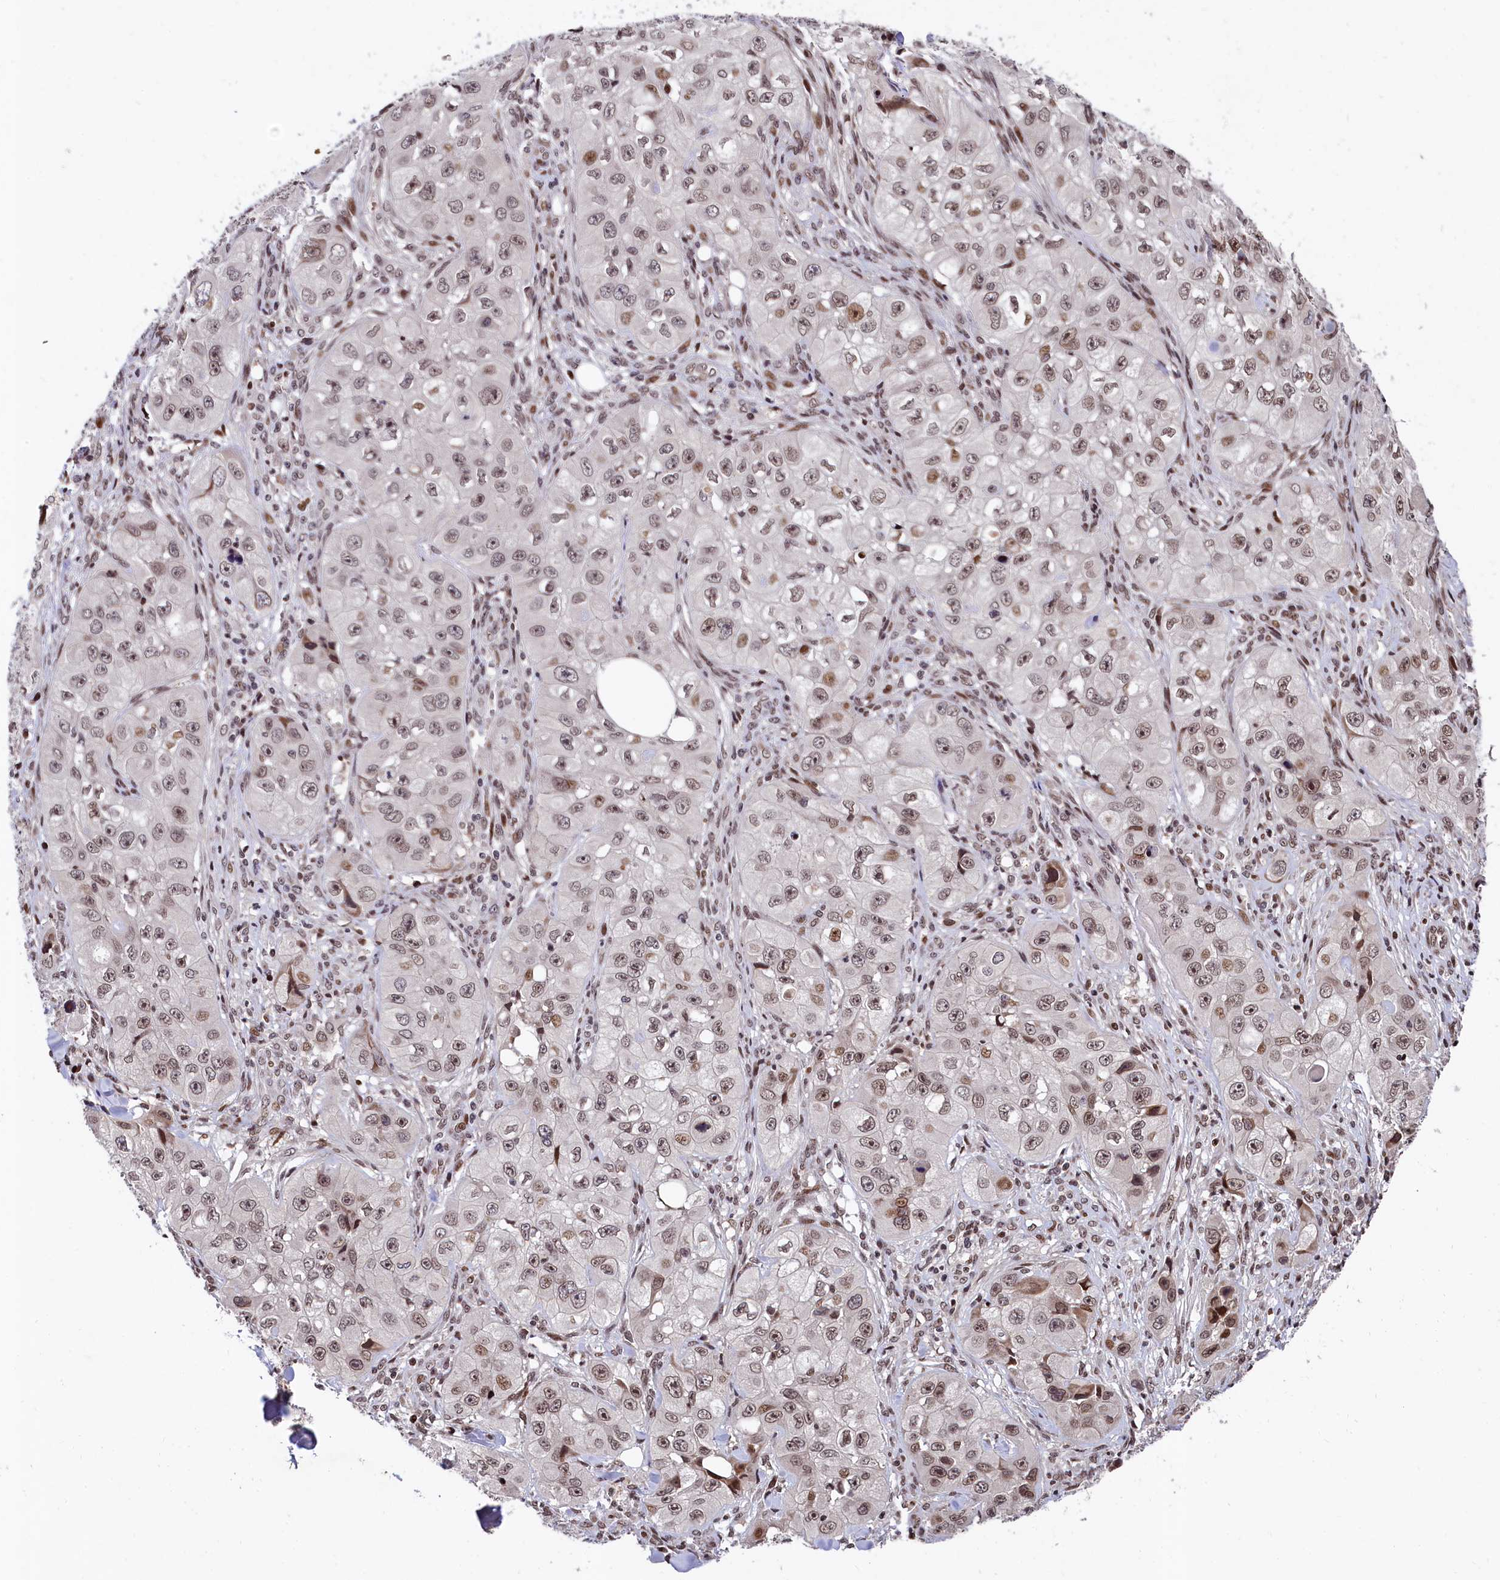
{"staining": {"intensity": "moderate", "quantity": ">75%", "location": "nuclear"}, "tissue": "skin cancer", "cell_type": "Tumor cells", "image_type": "cancer", "snomed": [{"axis": "morphology", "description": "Squamous cell carcinoma, NOS"}, {"axis": "topography", "description": "Skin"}, {"axis": "topography", "description": "Subcutis"}], "caption": "Squamous cell carcinoma (skin) stained for a protein demonstrates moderate nuclear positivity in tumor cells.", "gene": "FAM217B", "patient": {"sex": "male", "age": 73}}